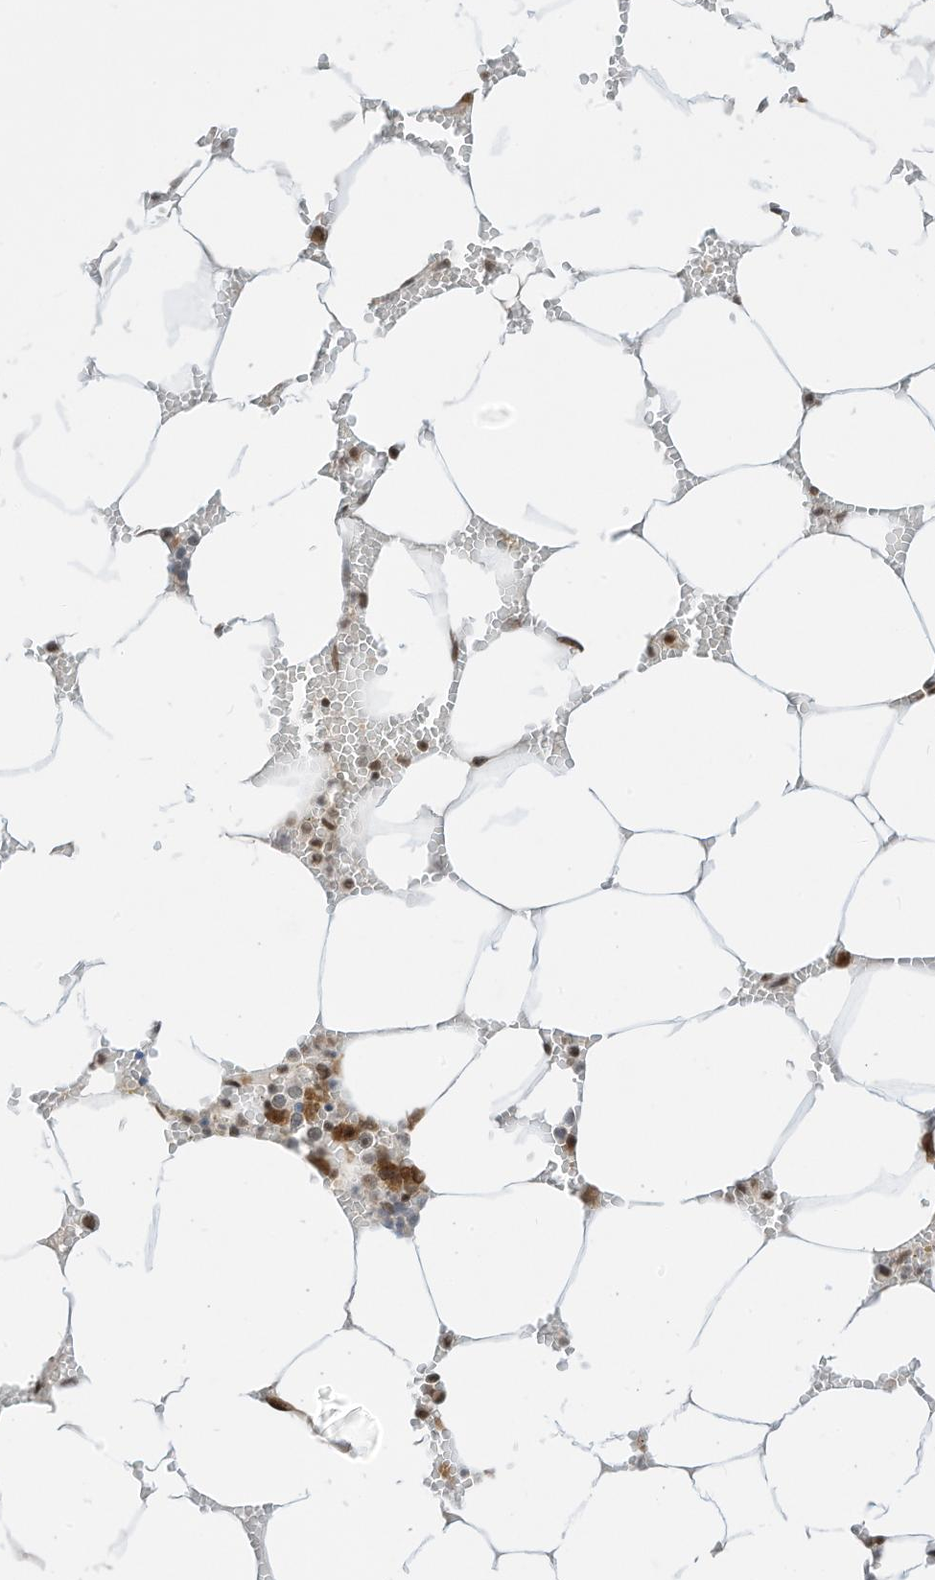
{"staining": {"intensity": "moderate", "quantity": "25%-75%", "location": "cytoplasmic/membranous,nuclear"}, "tissue": "bone marrow", "cell_type": "Hematopoietic cells", "image_type": "normal", "snomed": [{"axis": "morphology", "description": "Normal tissue, NOS"}, {"axis": "topography", "description": "Bone marrow"}], "caption": "Protein staining of normal bone marrow shows moderate cytoplasmic/membranous,nuclear positivity in approximately 25%-75% of hematopoietic cells.", "gene": "ZNF195", "patient": {"sex": "male", "age": 70}}